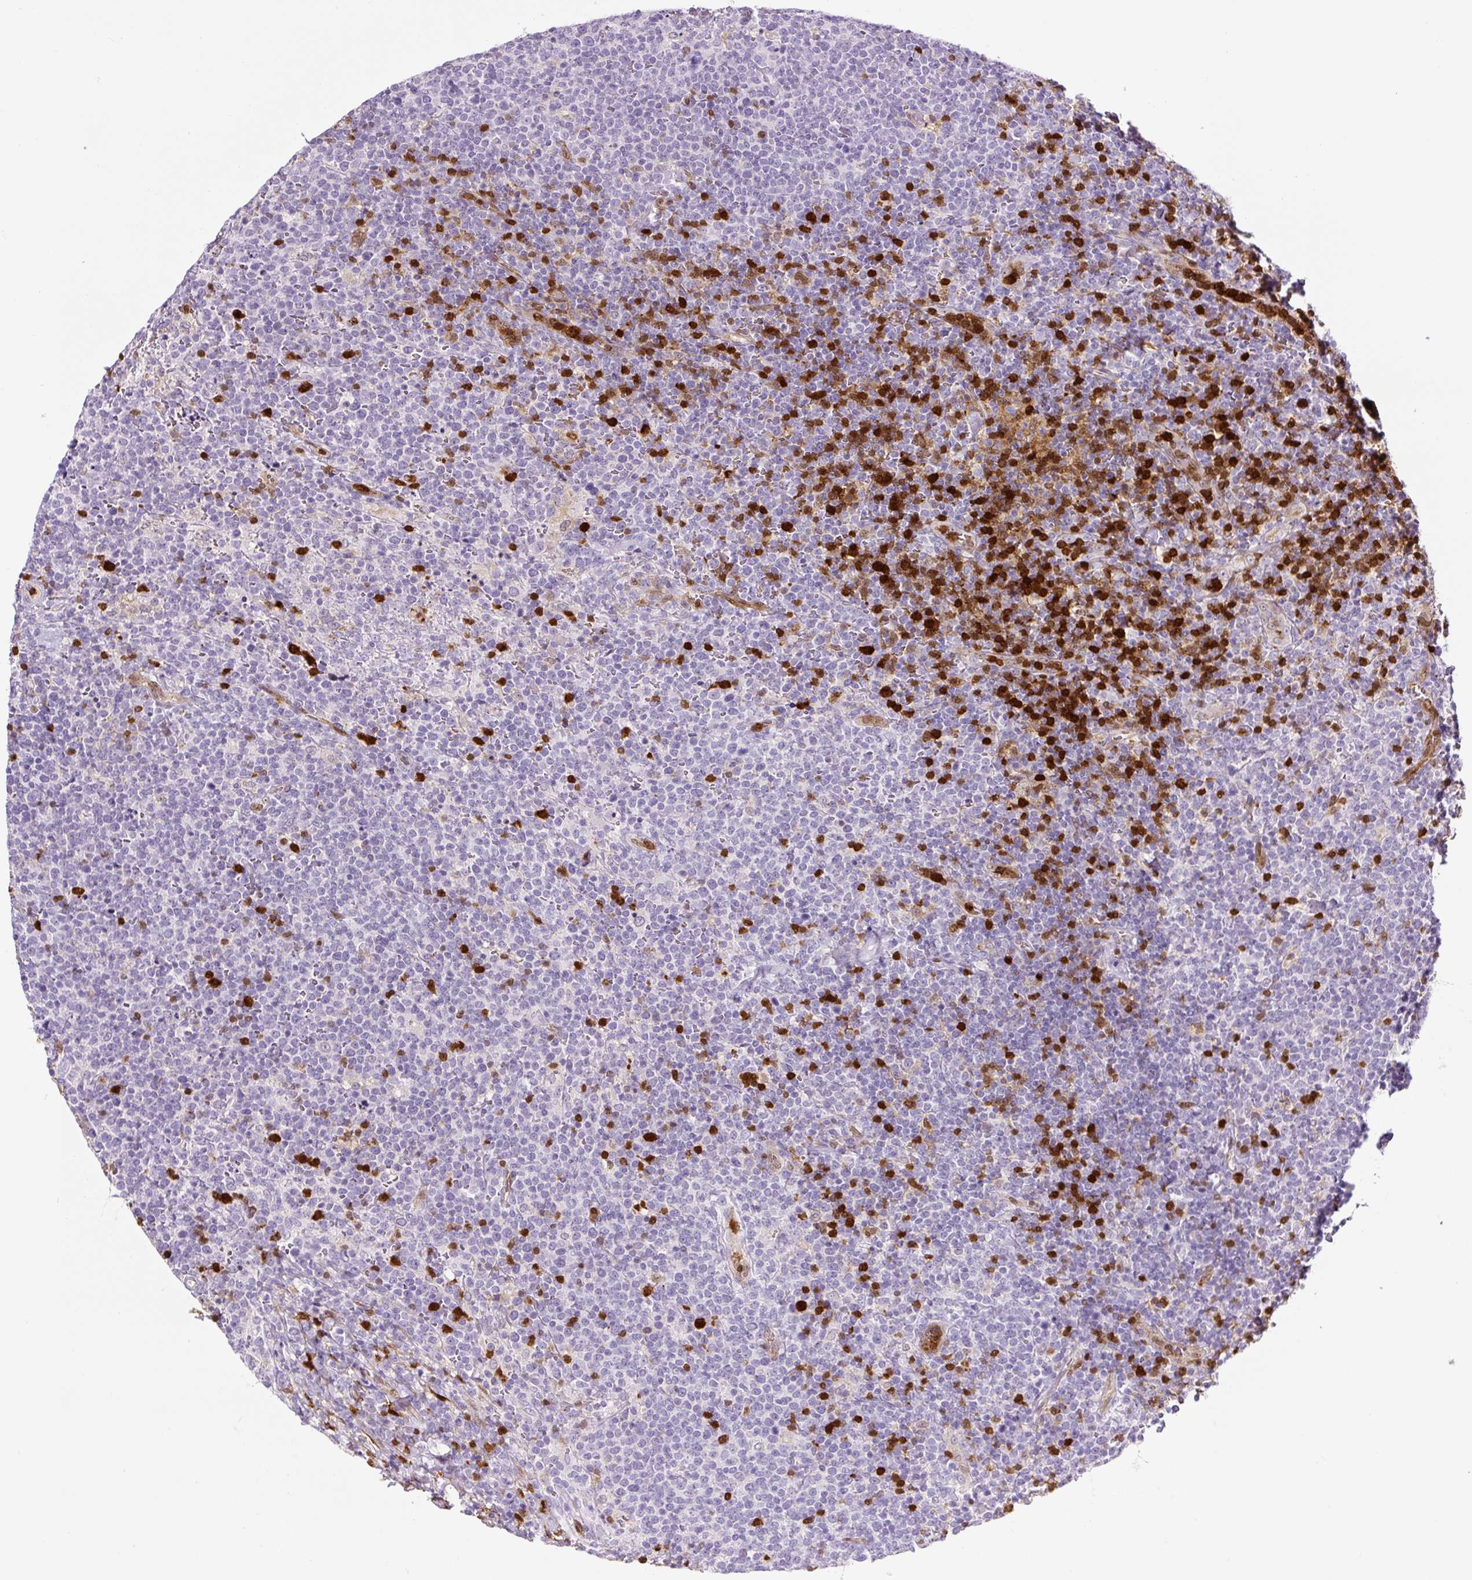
{"staining": {"intensity": "negative", "quantity": "none", "location": "none"}, "tissue": "lymphoma", "cell_type": "Tumor cells", "image_type": "cancer", "snomed": [{"axis": "morphology", "description": "Malignant lymphoma, non-Hodgkin's type, High grade"}, {"axis": "topography", "description": "Lymph node"}], "caption": "This is a image of IHC staining of high-grade malignant lymphoma, non-Hodgkin's type, which shows no expression in tumor cells.", "gene": "ANXA1", "patient": {"sex": "male", "age": 61}}